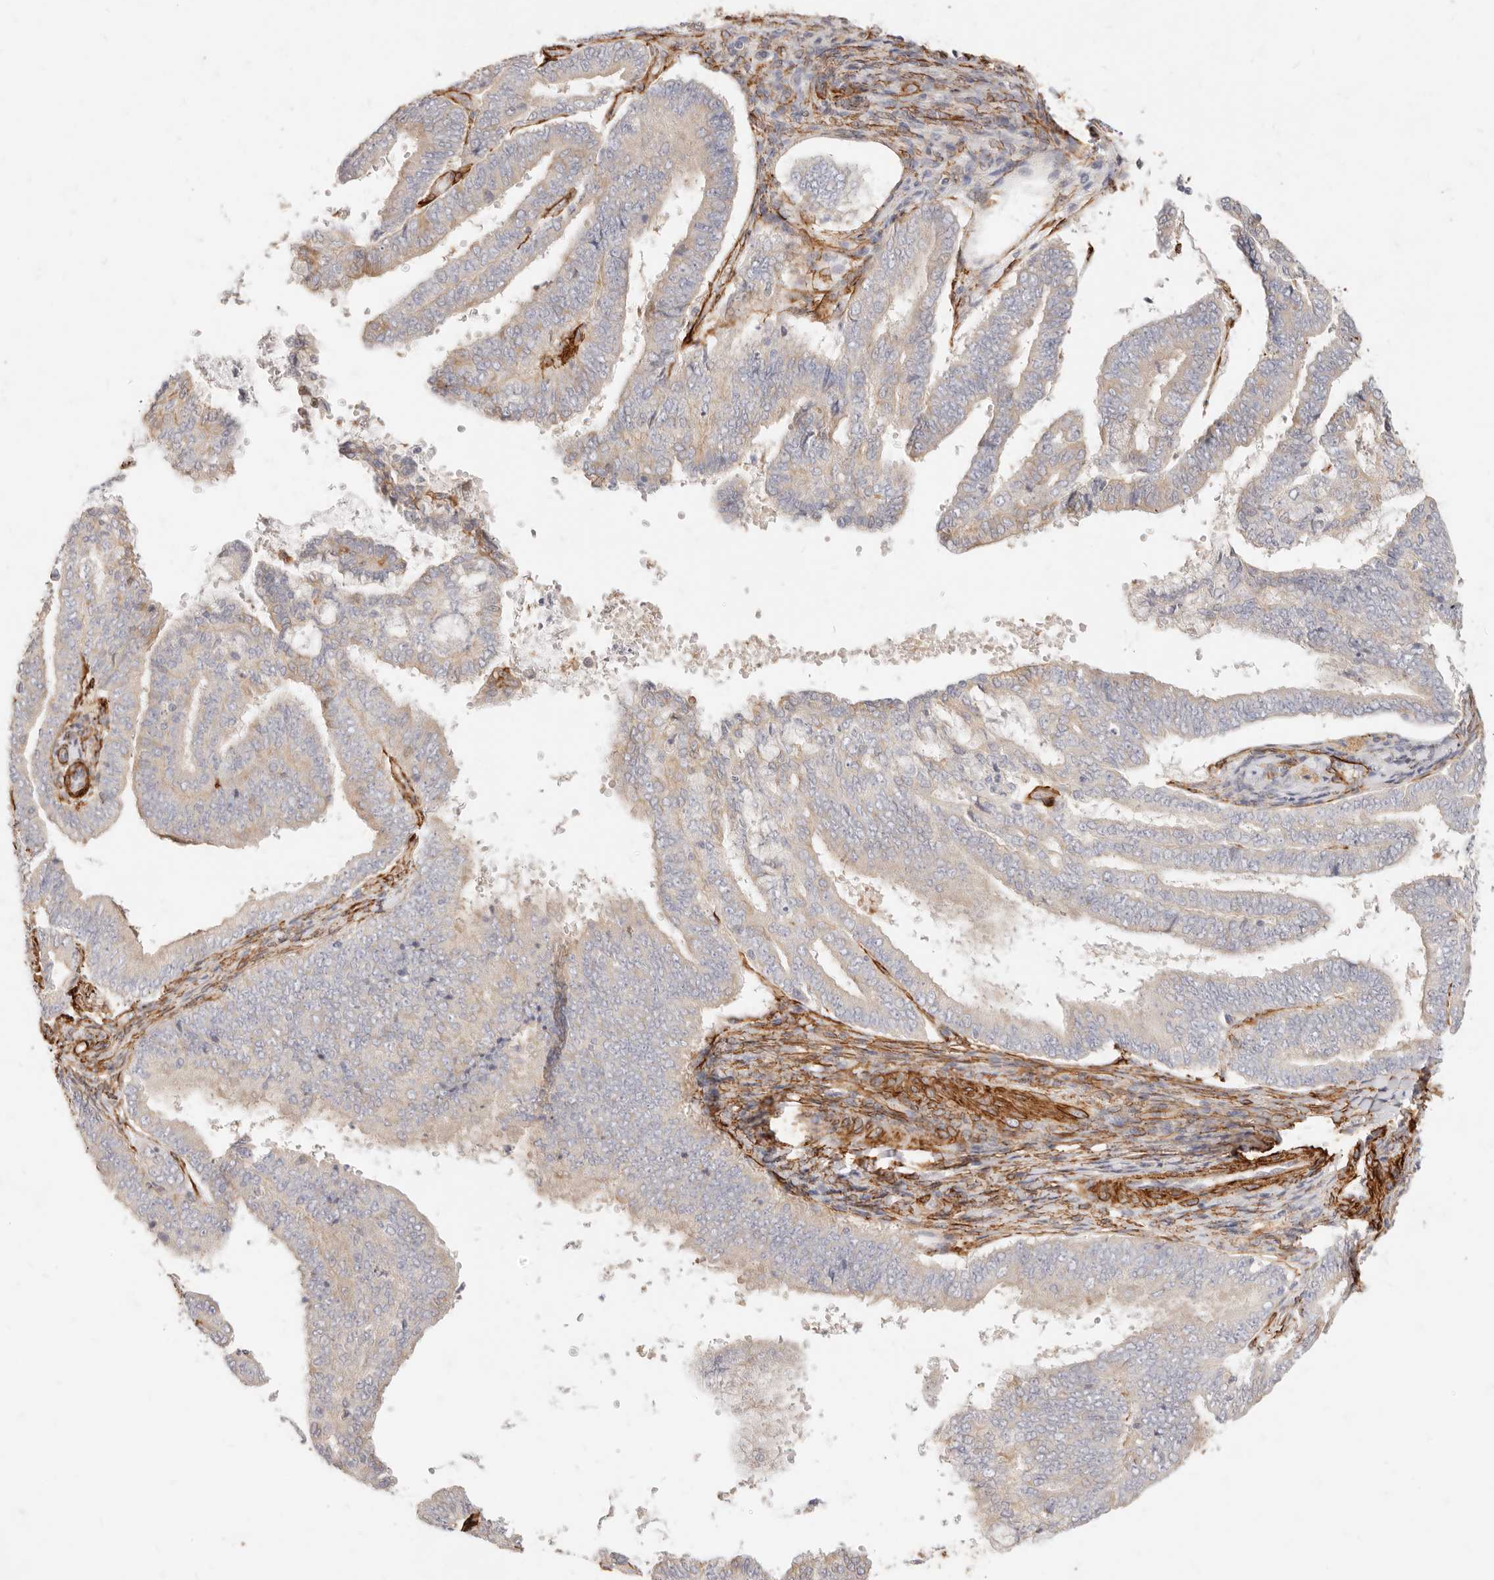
{"staining": {"intensity": "weak", "quantity": "<25%", "location": "cytoplasmic/membranous"}, "tissue": "endometrial cancer", "cell_type": "Tumor cells", "image_type": "cancer", "snomed": [{"axis": "morphology", "description": "Adenocarcinoma, NOS"}, {"axis": "topography", "description": "Endometrium"}], "caption": "This is a histopathology image of immunohistochemistry staining of adenocarcinoma (endometrial), which shows no staining in tumor cells.", "gene": "TMTC2", "patient": {"sex": "female", "age": 63}}